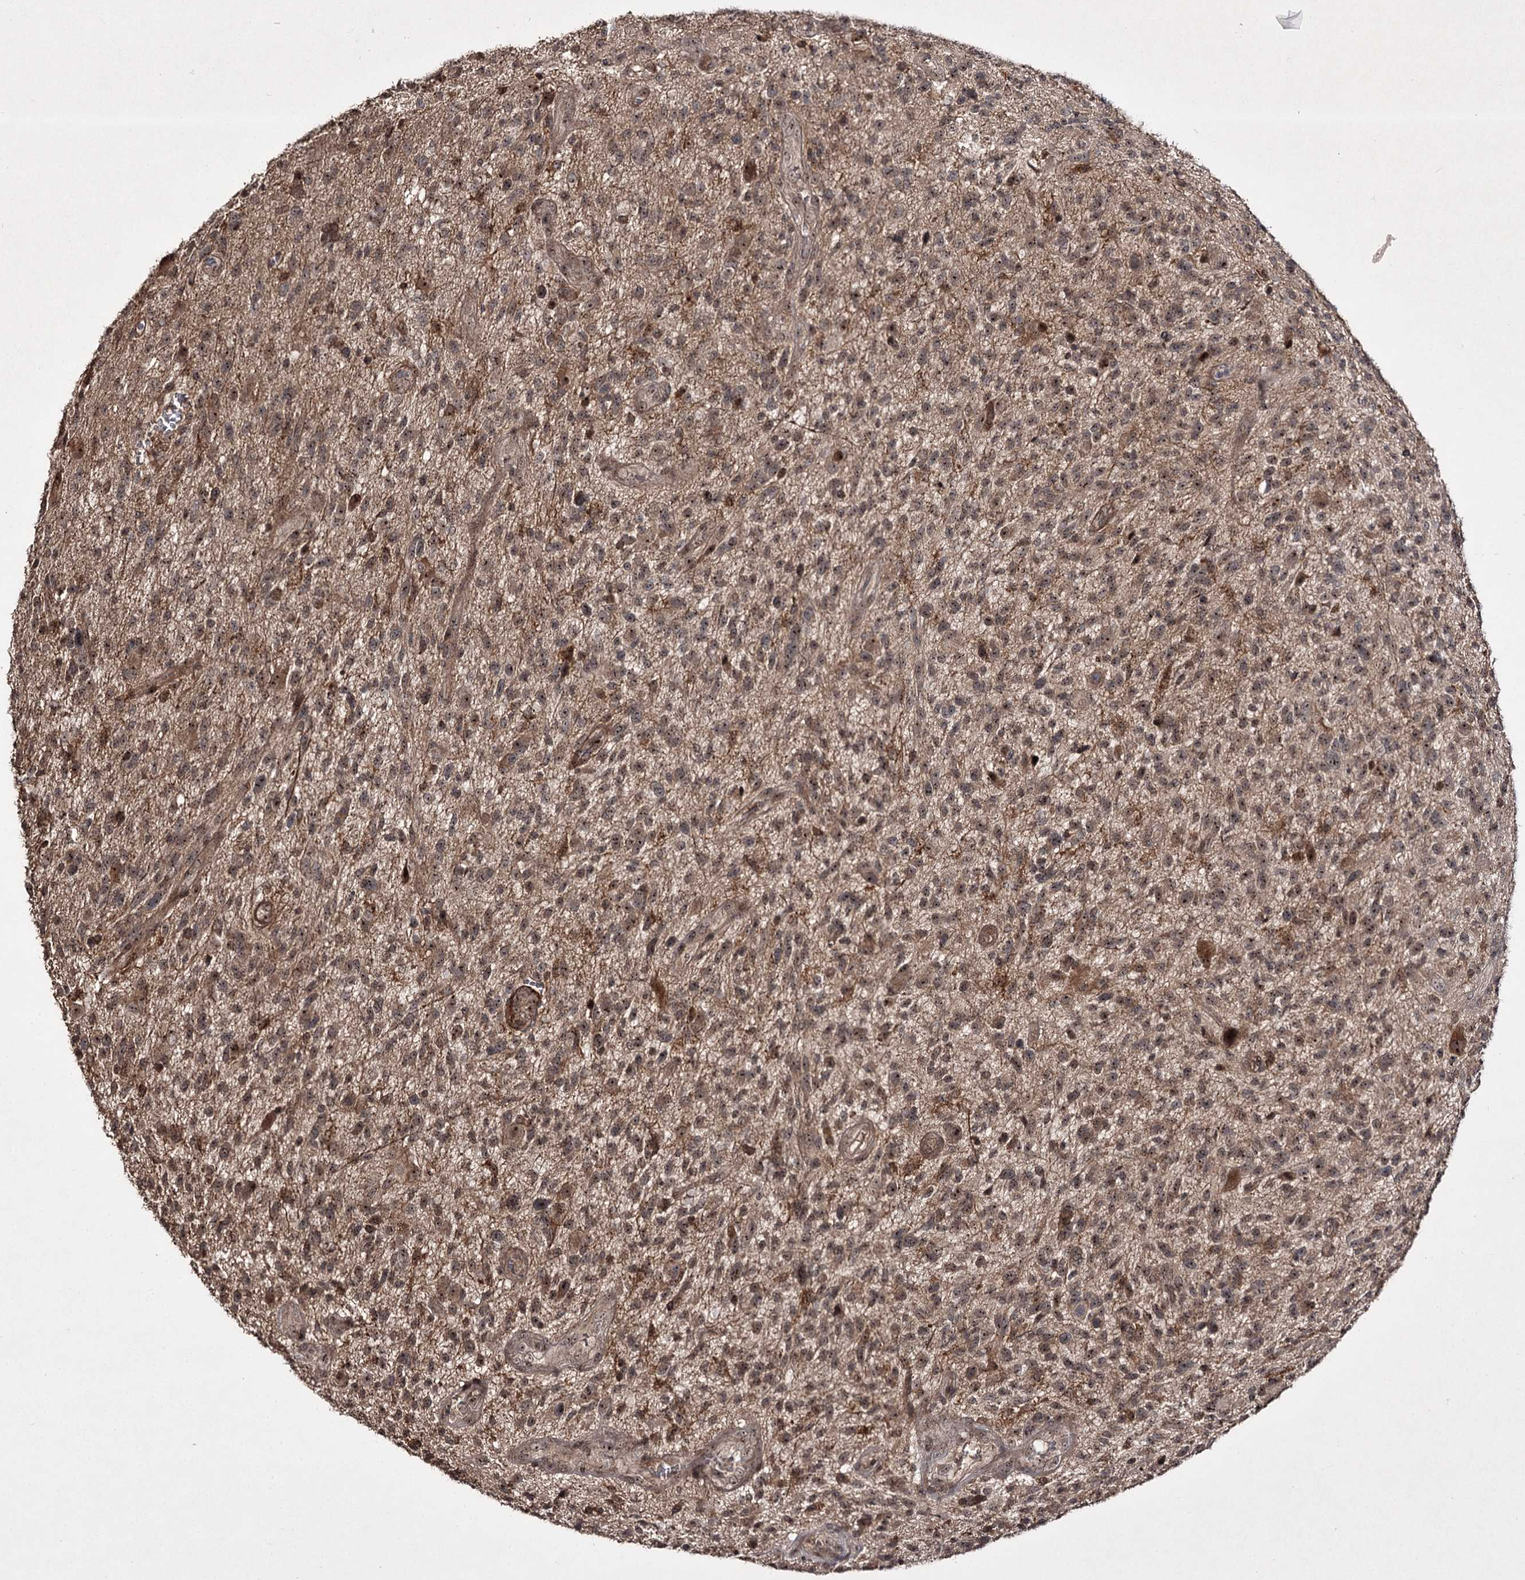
{"staining": {"intensity": "weak", "quantity": "25%-75%", "location": "nuclear"}, "tissue": "glioma", "cell_type": "Tumor cells", "image_type": "cancer", "snomed": [{"axis": "morphology", "description": "Glioma, malignant, High grade"}, {"axis": "topography", "description": "Brain"}], "caption": "Immunohistochemistry micrograph of neoplastic tissue: malignant glioma (high-grade) stained using IHC reveals low levels of weak protein expression localized specifically in the nuclear of tumor cells, appearing as a nuclear brown color.", "gene": "CCDC59", "patient": {"sex": "male", "age": 47}}